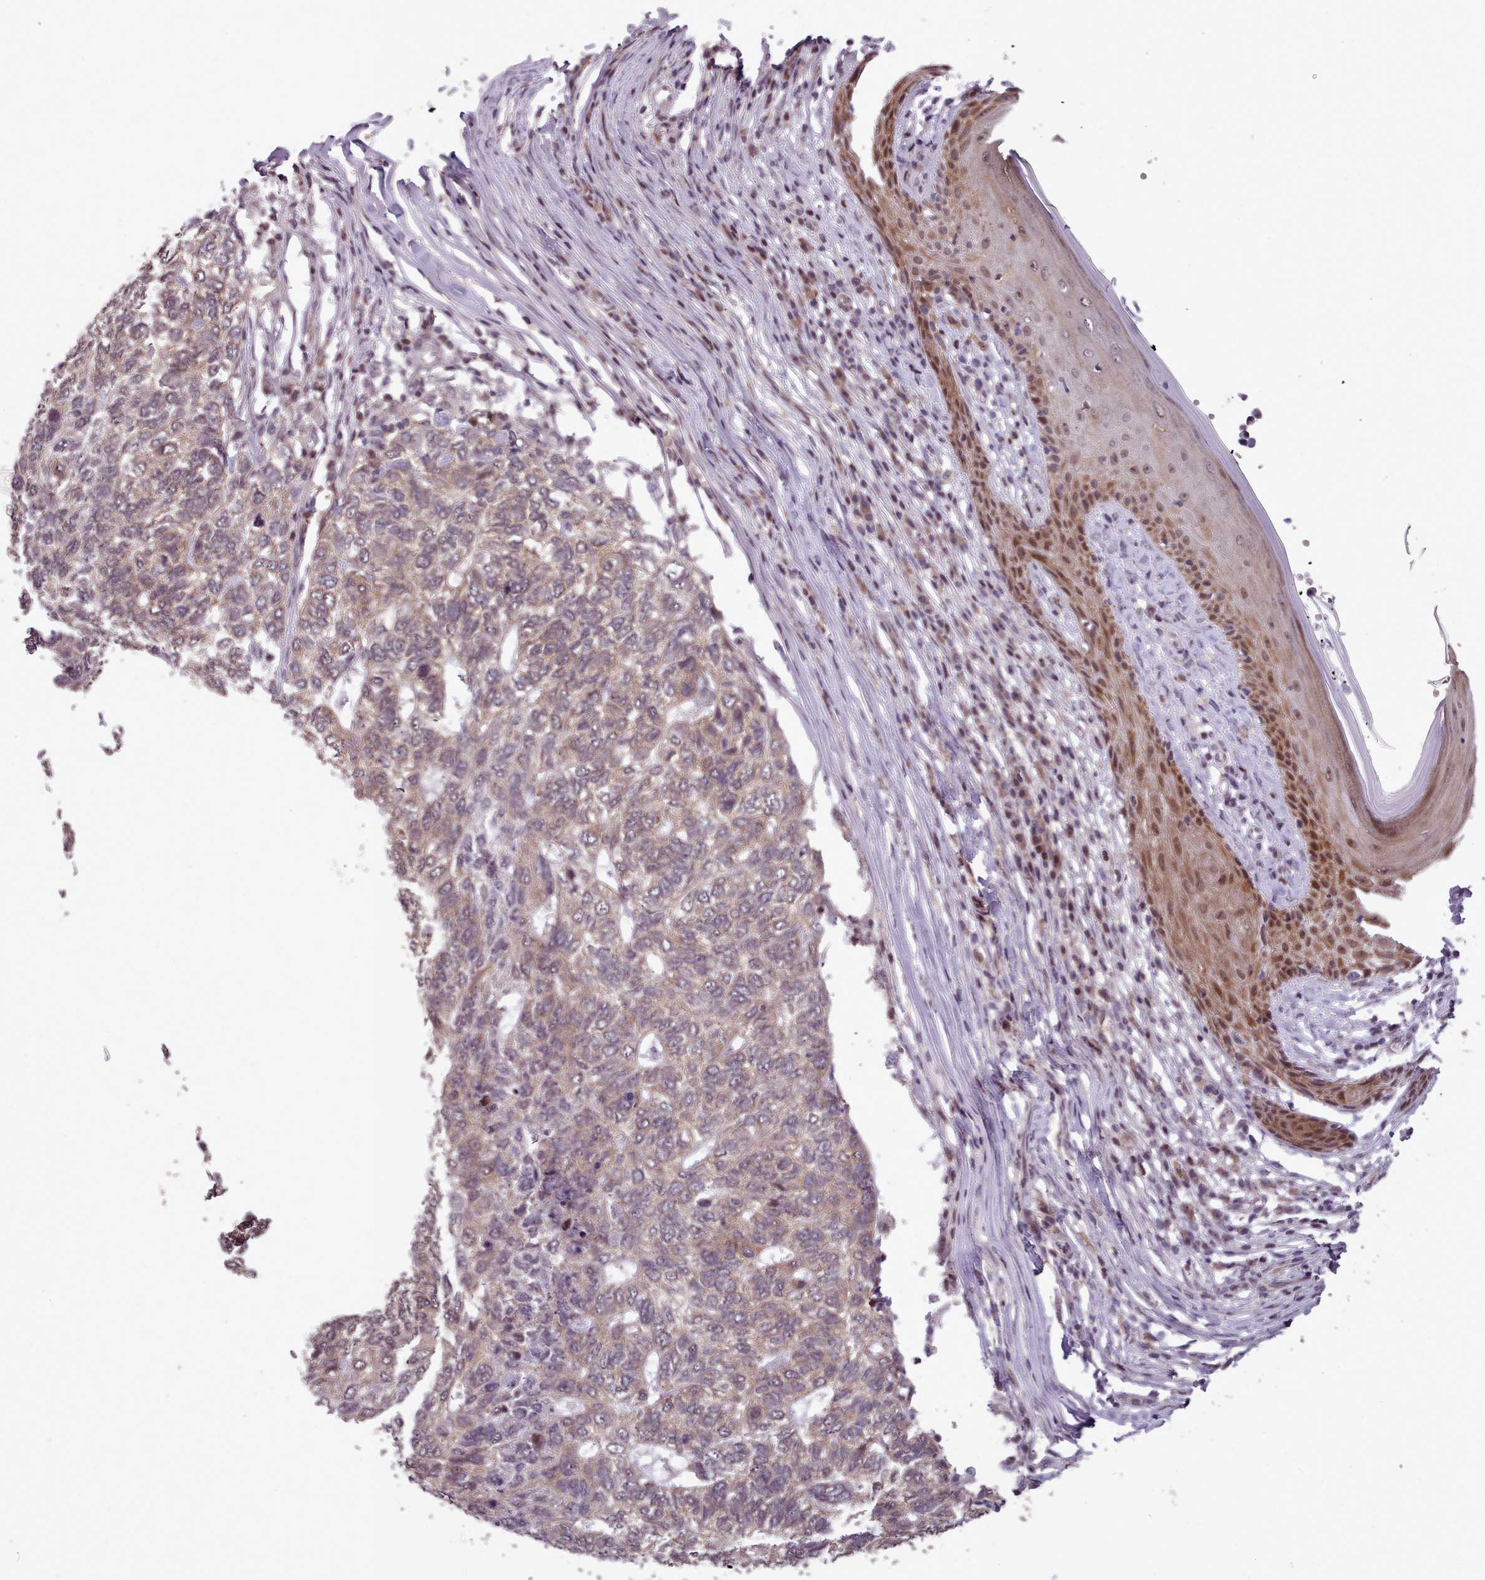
{"staining": {"intensity": "weak", "quantity": ">75%", "location": "cytoplasmic/membranous"}, "tissue": "skin cancer", "cell_type": "Tumor cells", "image_type": "cancer", "snomed": [{"axis": "morphology", "description": "Basal cell carcinoma"}, {"axis": "topography", "description": "Skin"}], "caption": "A high-resolution histopathology image shows immunohistochemistry staining of skin cancer, which exhibits weak cytoplasmic/membranous expression in approximately >75% of tumor cells. The staining was performed using DAB (3,3'-diaminobenzidine) to visualize the protein expression in brown, while the nuclei were stained in blue with hematoxylin (Magnification: 20x).", "gene": "ENSA", "patient": {"sex": "female", "age": 65}}